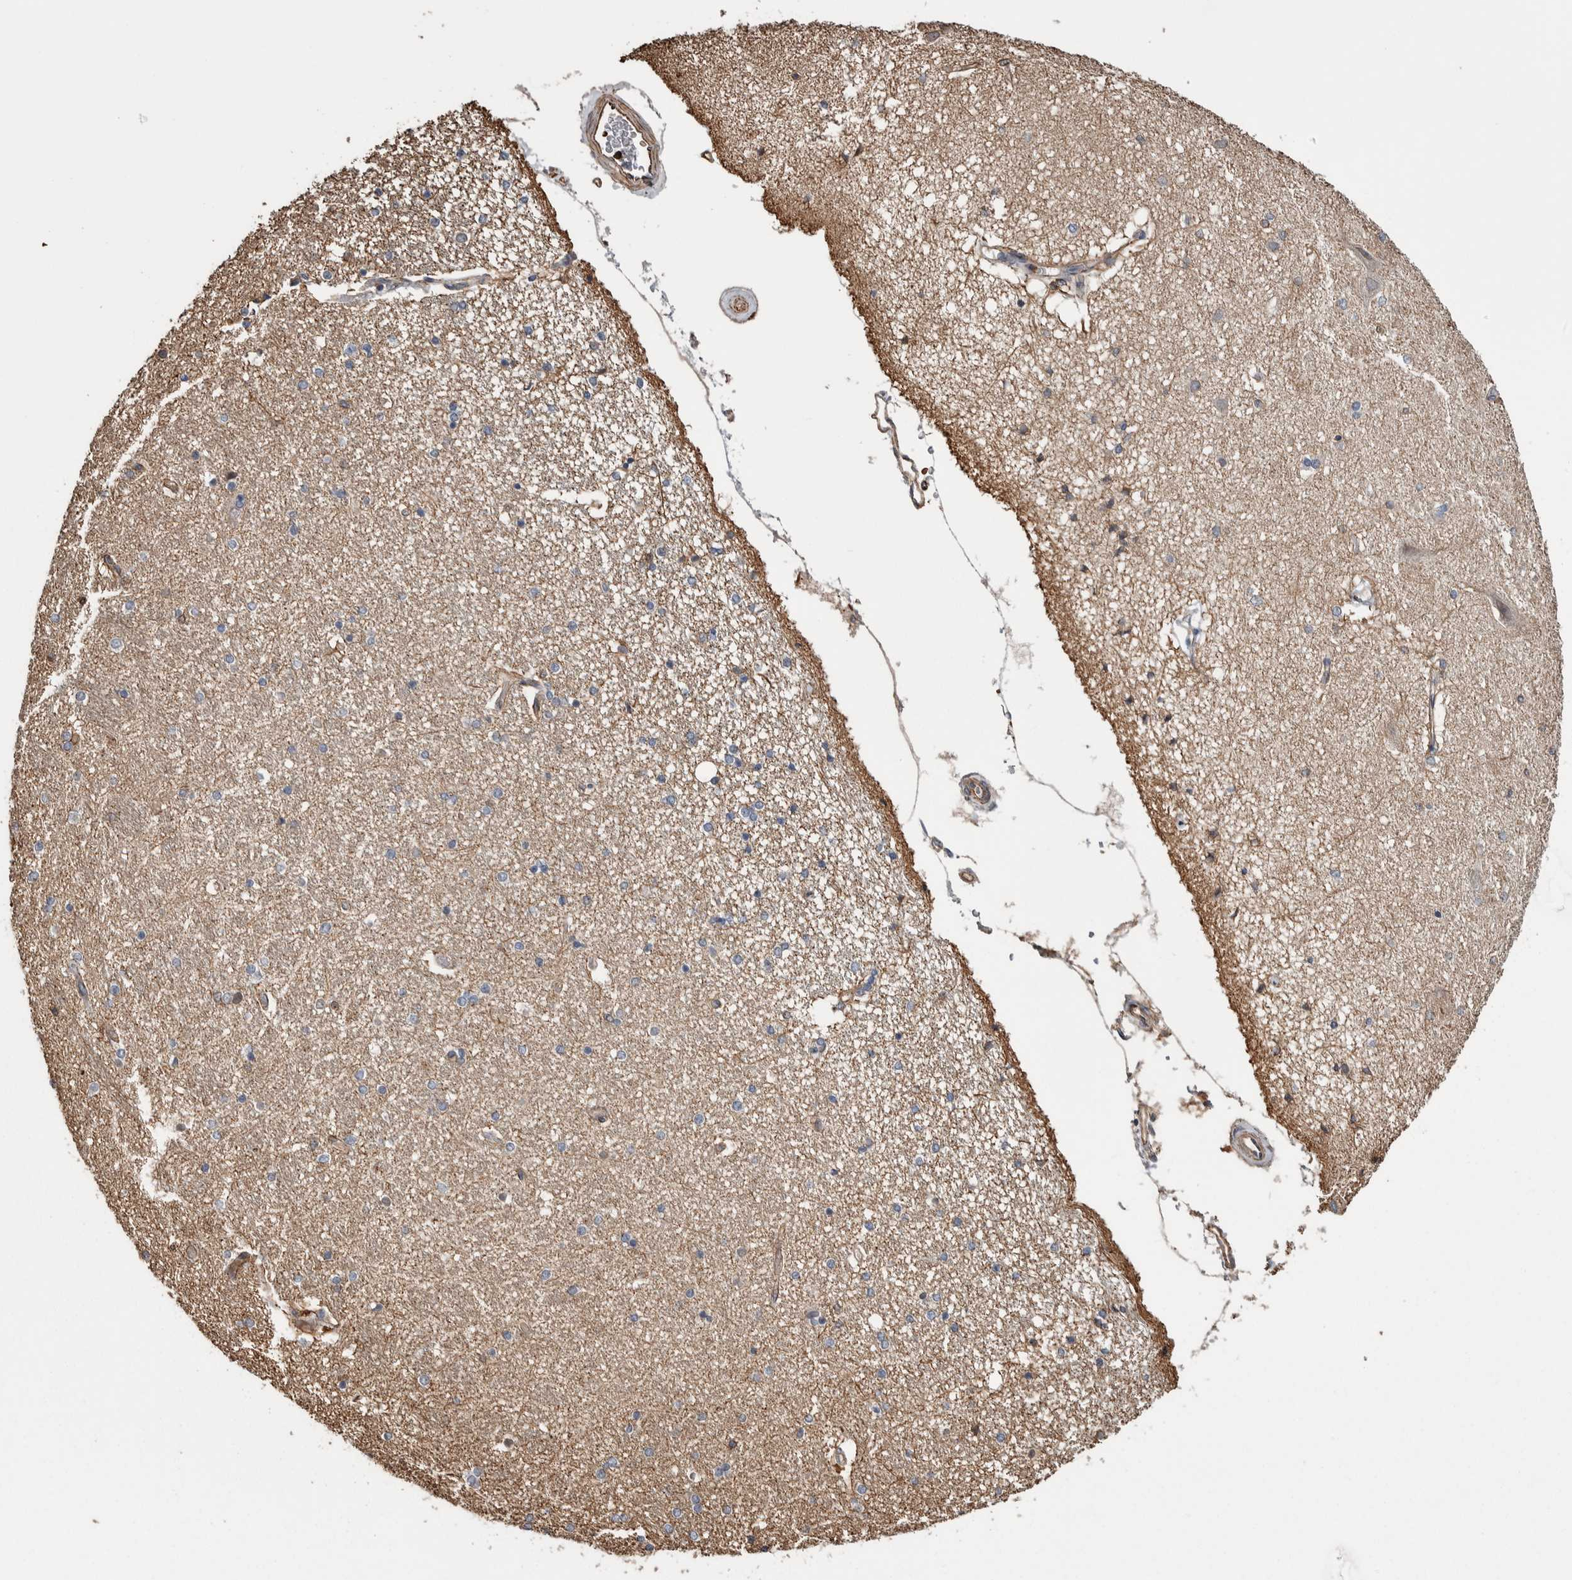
{"staining": {"intensity": "weak", "quantity": "<25%", "location": "cytoplasmic/membranous"}, "tissue": "hippocampus", "cell_type": "Glial cells", "image_type": "normal", "snomed": [{"axis": "morphology", "description": "Normal tissue, NOS"}, {"axis": "topography", "description": "Hippocampus"}], "caption": "The image displays no significant staining in glial cells of hippocampus.", "gene": "ENPP2", "patient": {"sex": "female", "age": 54}}